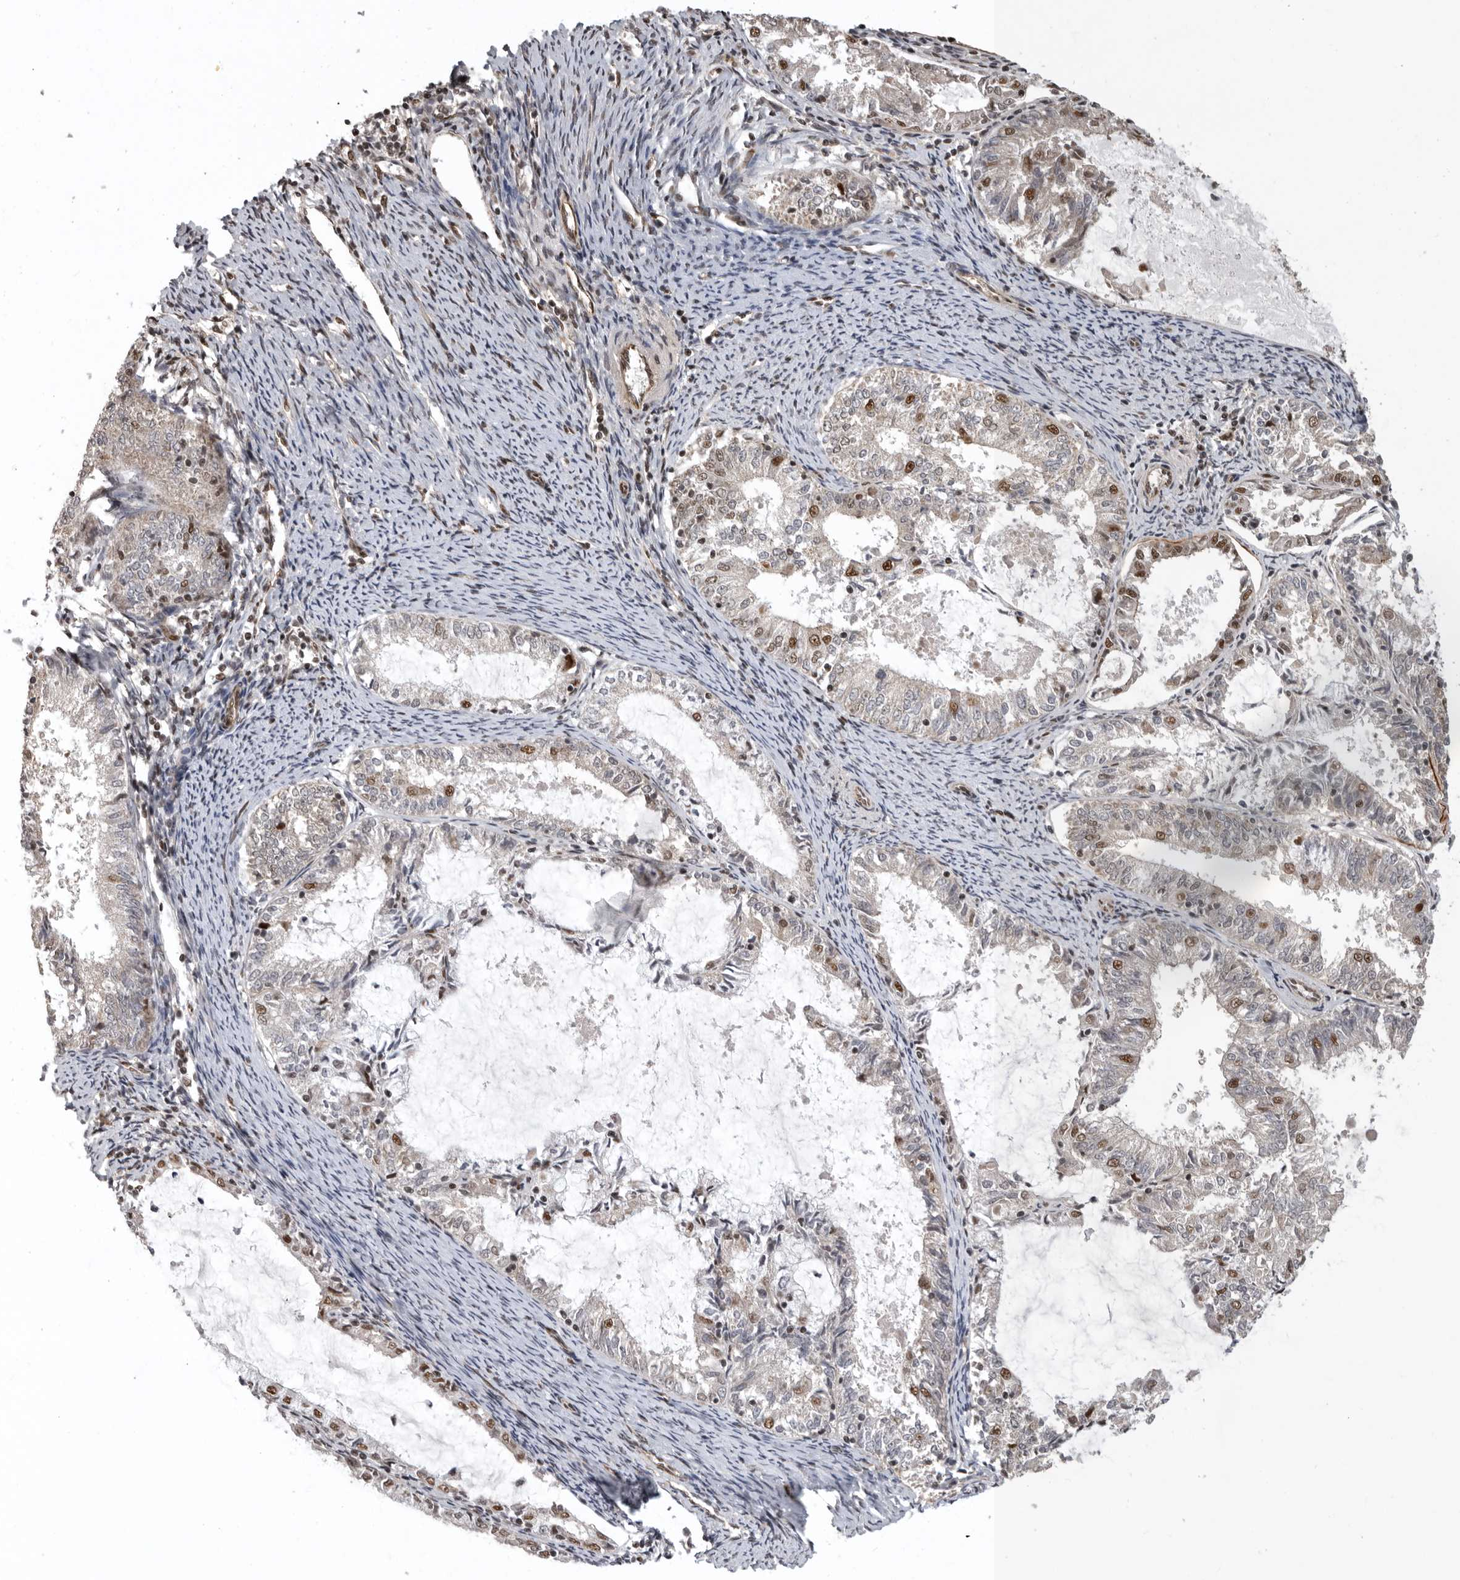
{"staining": {"intensity": "strong", "quantity": "<25%", "location": "nuclear"}, "tissue": "endometrial cancer", "cell_type": "Tumor cells", "image_type": "cancer", "snomed": [{"axis": "morphology", "description": "Adenocarcinoma, NOS"}, {"axis": "topography", "description": "Endometrium"}], "caption": "Human endometrial adenocarcinoma stained with a protein marker shows strong staining in tumor cells.", "gene": "CBLL1", "patient": {"sex": "female", "age": 57}}